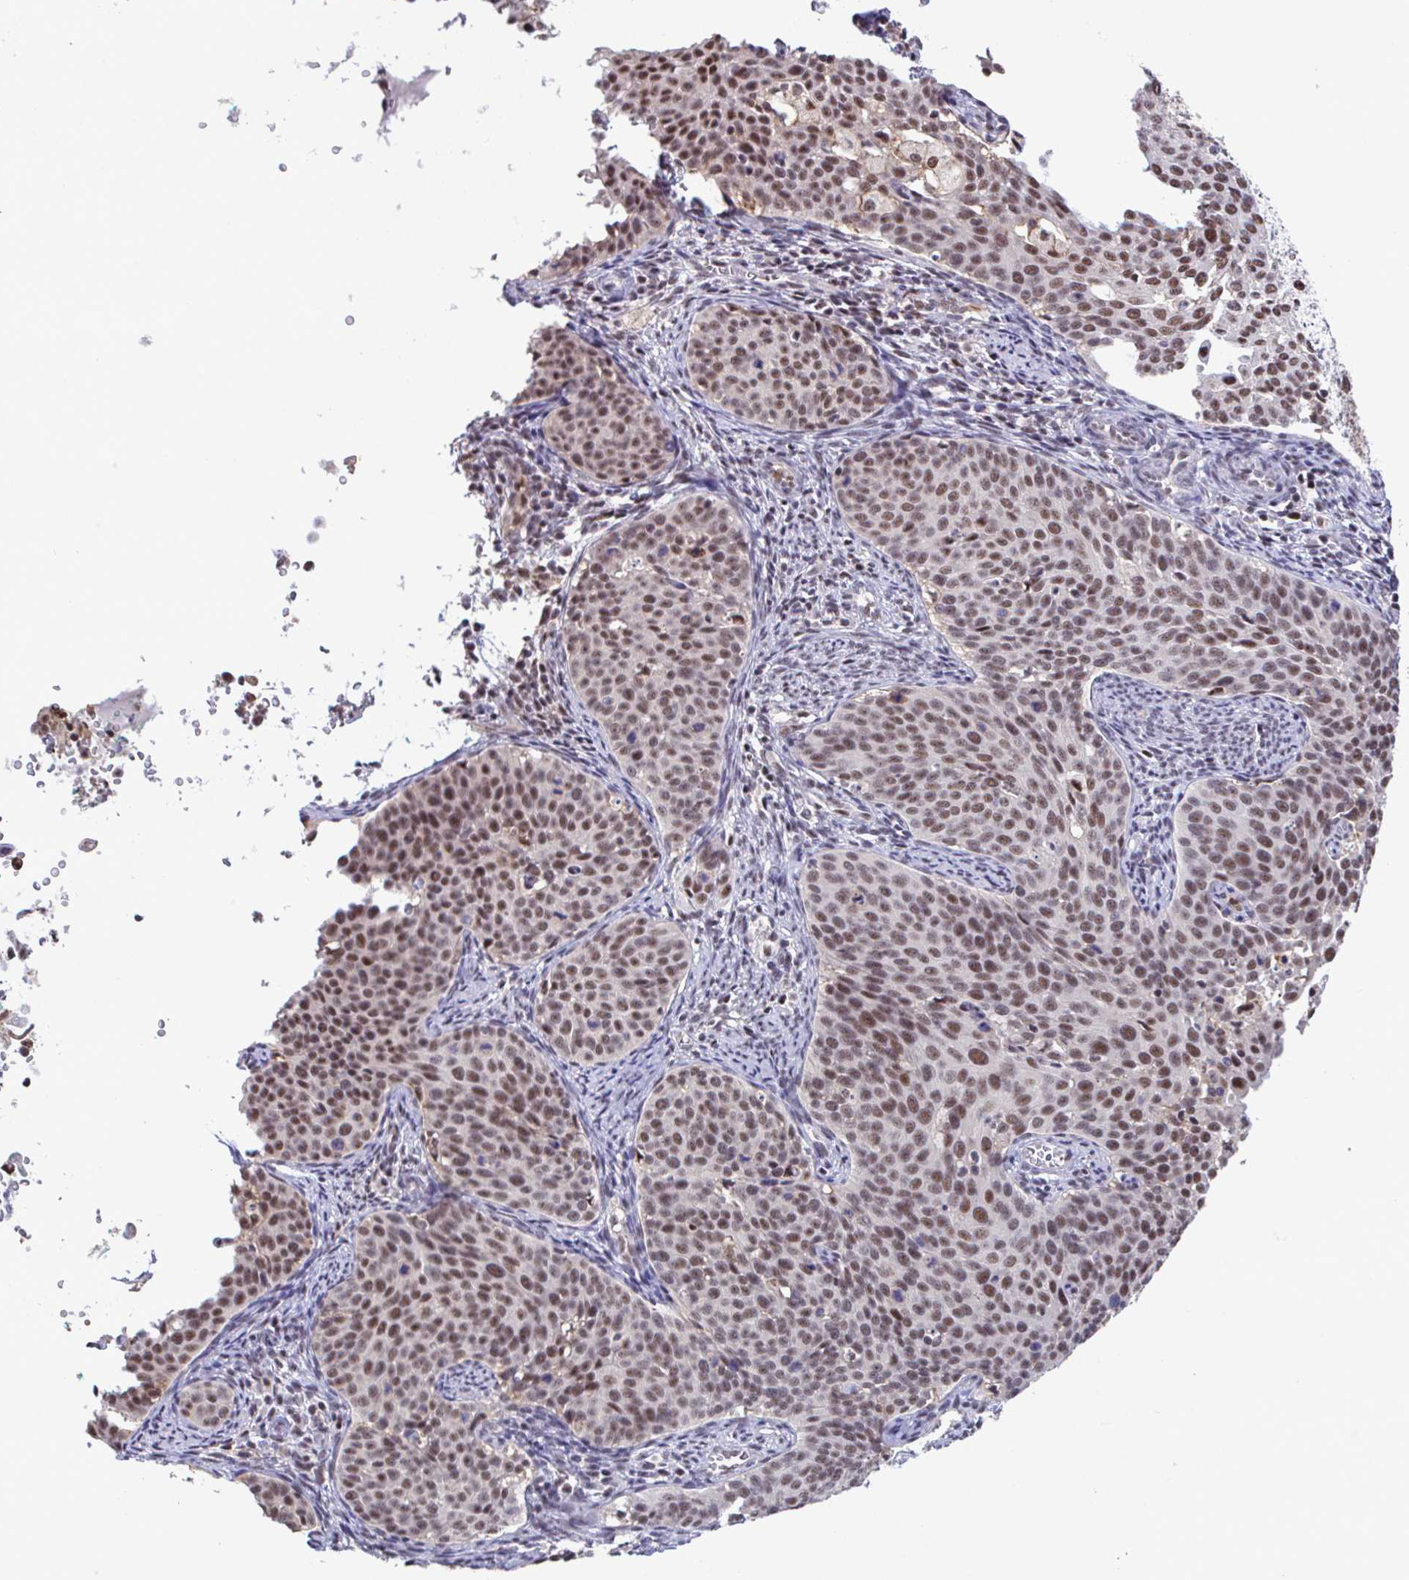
{"staining": {"intensity": "moderate", "quantity": ">75%", "location": "nuclear"}, "tissue": "cervical cancer", "cell_type": "Tumor cells", "image_type": "cancer", "snomed": [{"axis": "morphology", "description": "Squamous cell carcinoma, NOS"}, {"axis": "topography", "description": "Cervix"}], "caption": "Brown immunohistochemical staining in squamous cell carcinoma (cervical) exhibits moderate nuclear expression in about >75% of tumor cells. The protein is stained brown, and the nuclei are stained in blue (DAB (3,3'-diaminobenzidine) IHC with brightfield microscopy, high magnification).", "gene": "OR6K3", "patient": {"sex": "female", "age": 44}}